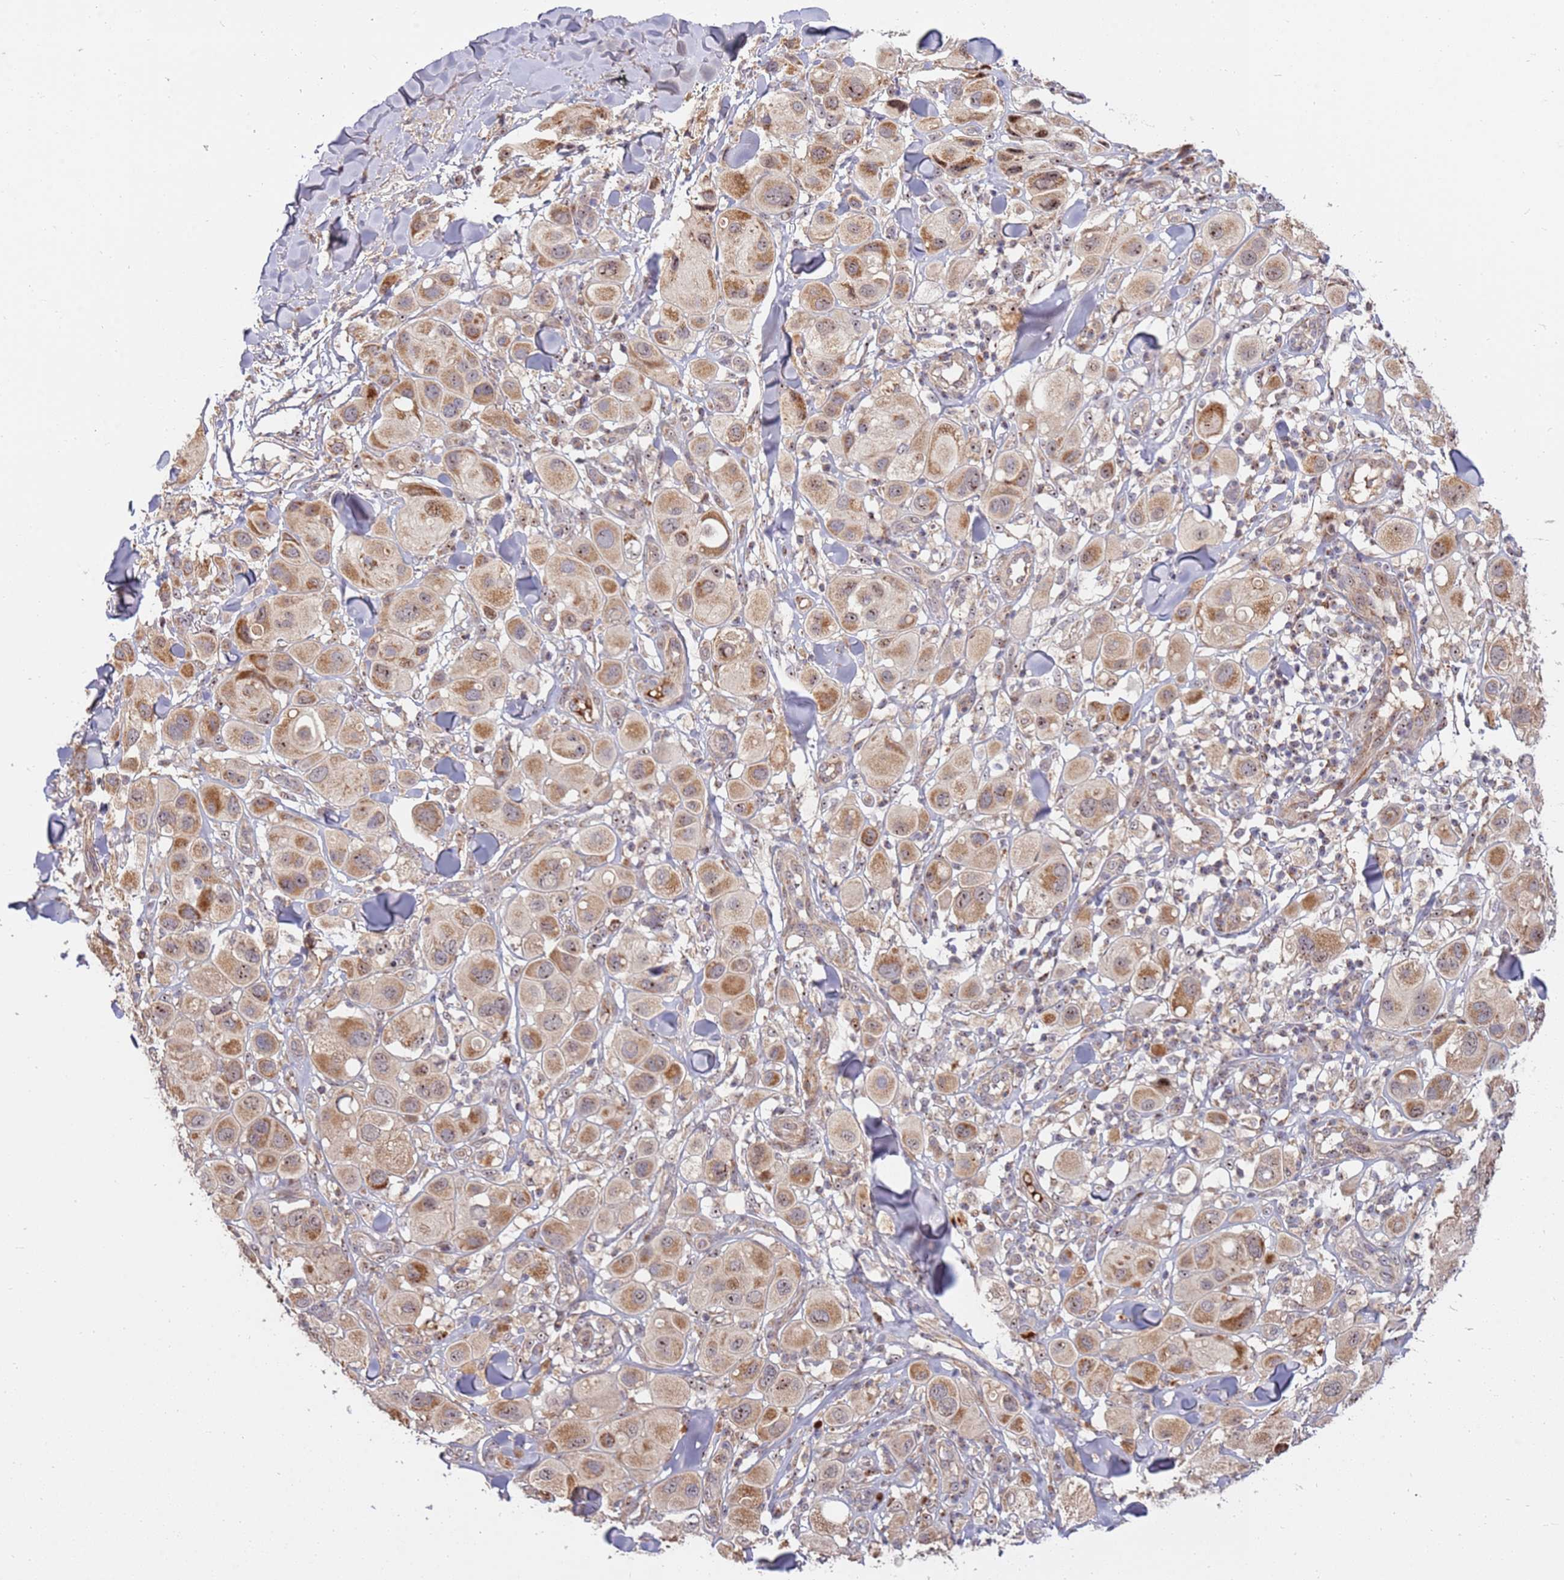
{"staining": {"intensity": "moderate", "quantity": ">75%", "location": "cytoplasmic/membranous,nuclear"}, "tissue": "melanoma", "cell_type": "Tumor cells", "image_type": "cancer", "snomed": [{"axis": "morphology", "description": "Malignant melanoma, Metastatic site"}, {"axis": "topography", "description": "Skin"}], "caption": "Malignant melanoma (metastatic site) tissue displays moderate cytoplasmic/membranous and nuclear positivity in about >75% of tumor cells", "gene": "KIF25", "patient": {"sex": "male", "age": 41}}